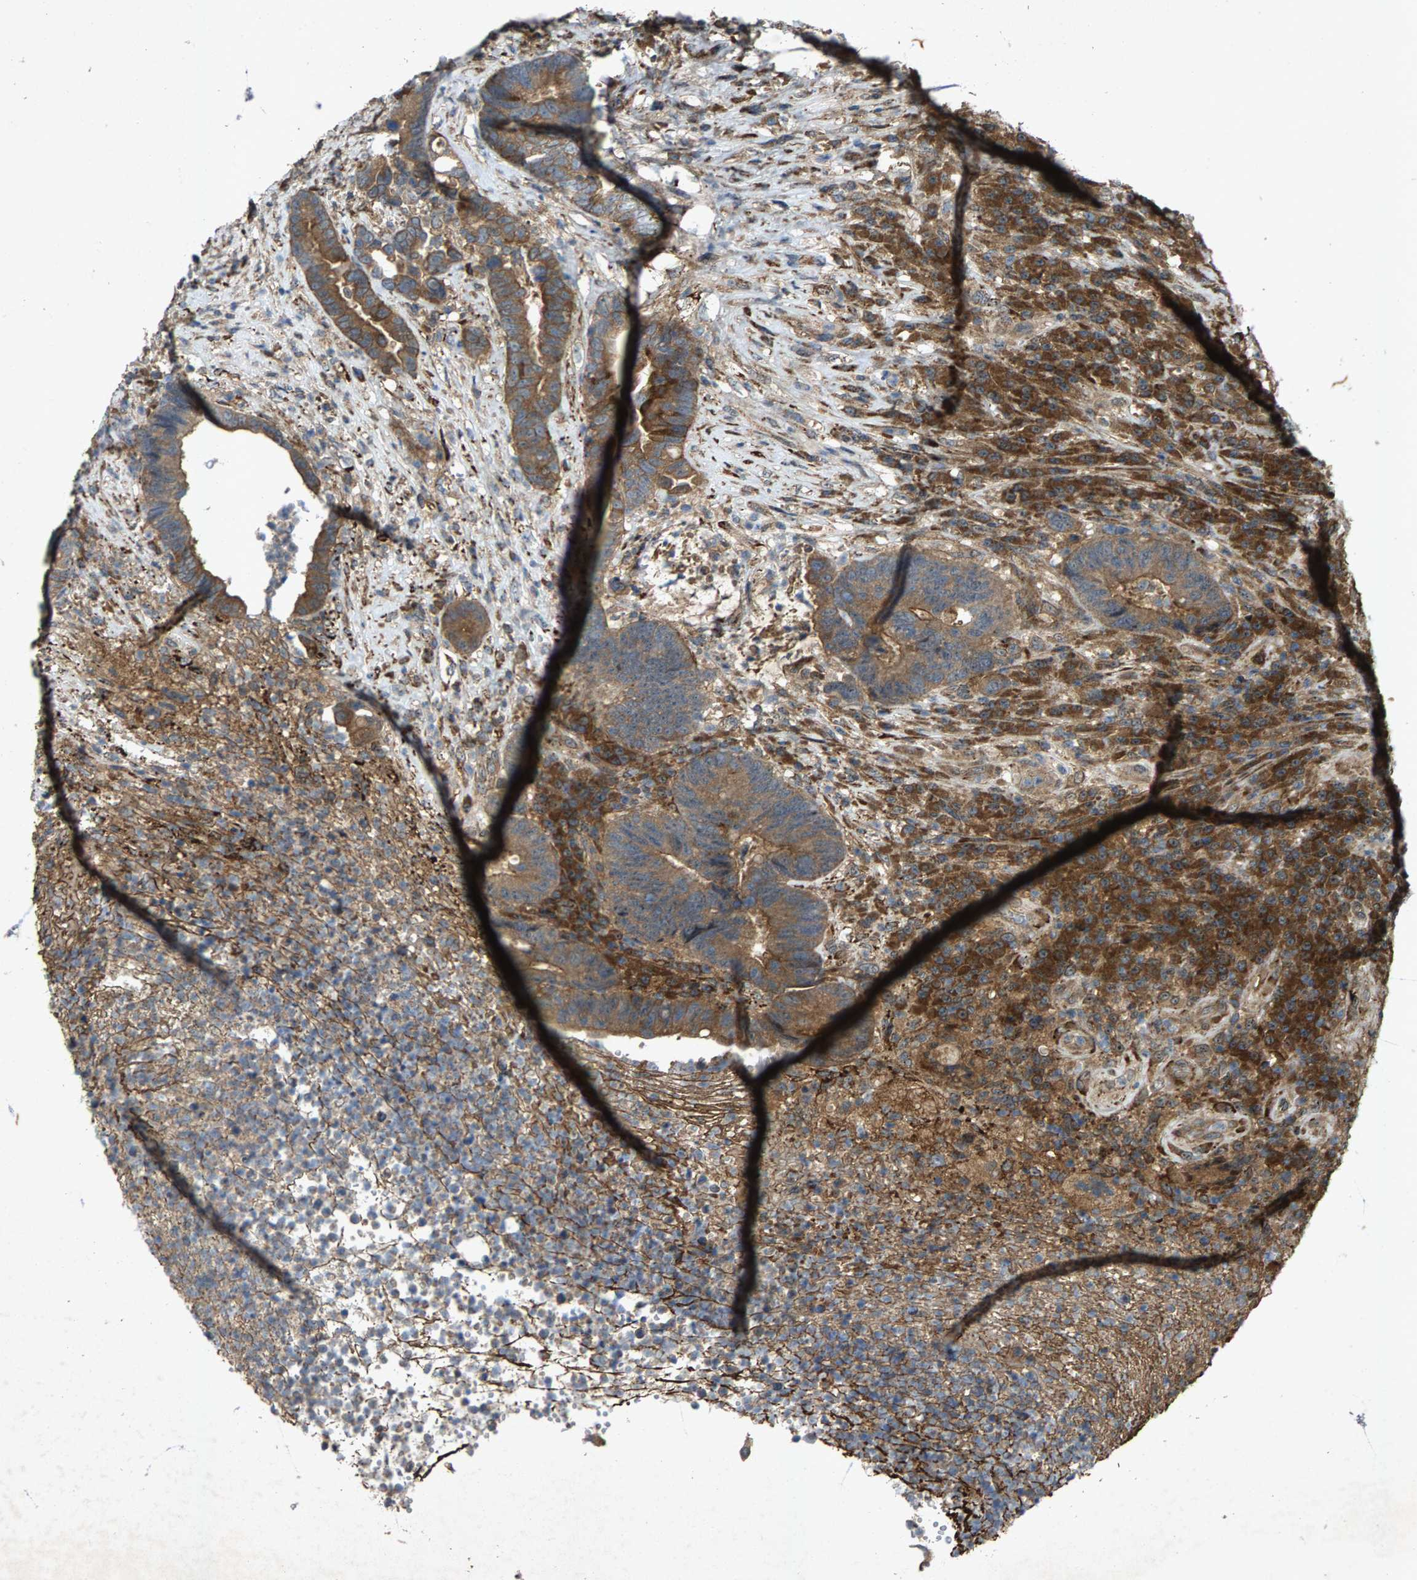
{"staining": {"intensity": "moderate", "quantity": ">75%", "location": "cytoplasmic/membranous"}, "tissue": "colorectal cancer", "cell_type": "Tumor cells", "image_type": "cancer", "snomed": [{"axis": "morphology", "description": "Adenocarcinoma, NOS"}, {"axis": "topography", "description": "Rectum"}], "caption": "A histopathology image showing moderate cytoplasmic/membranous expression in approximately >75% of tumor cells in adenocarcinoma (colorectal), as visualized by brown immunohistochemical staining.", "gene": "LRRC72", "patient": {"sex": "female", "age": 89}}